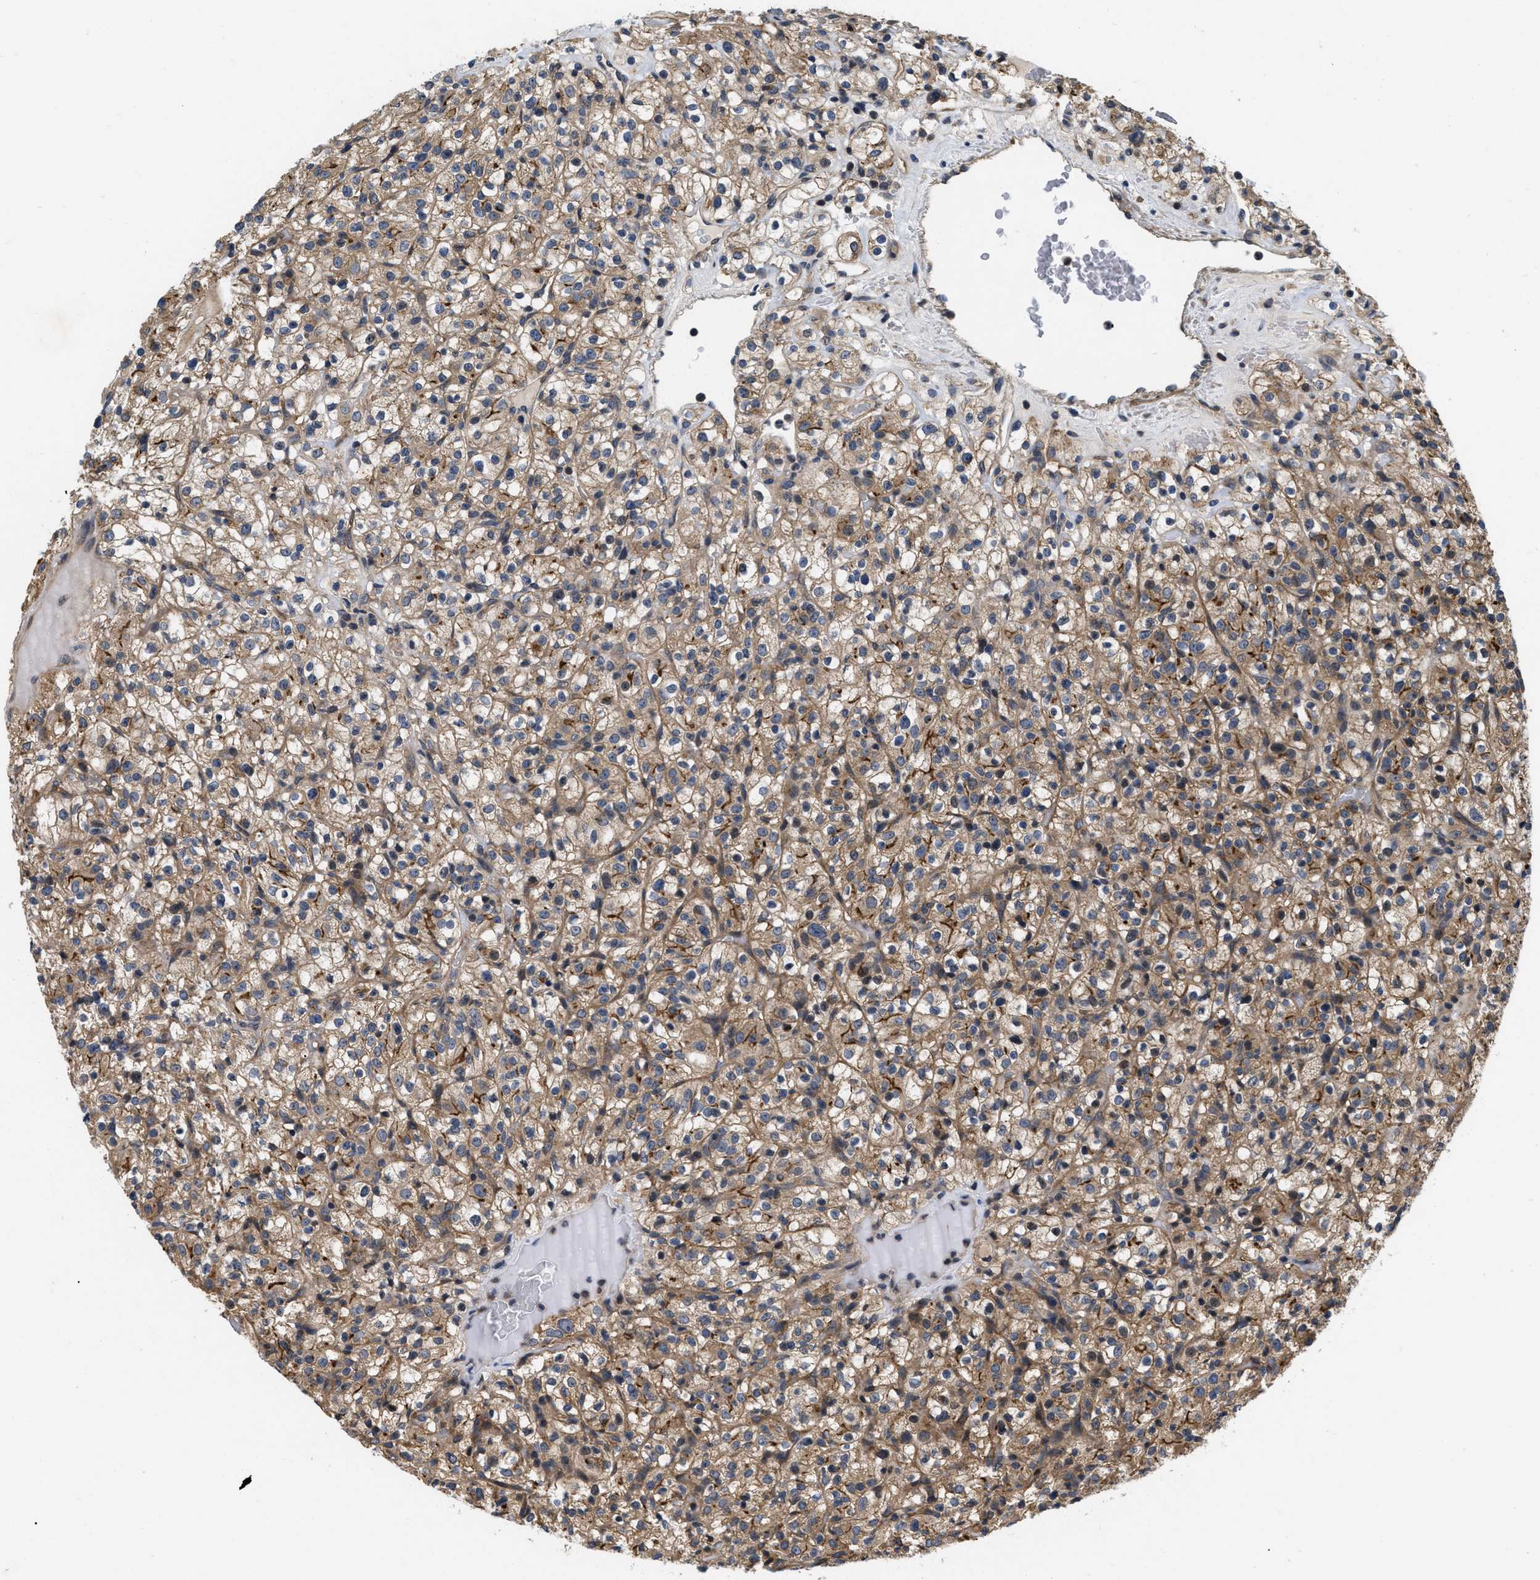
{"staining": {"intensity": "moderate", "quantity": ">75%", "location": "cytoplasmic/membranous"}, "tissue": "renal cancer", "cell_type": "Tumor cells", "image_type": "cancer", "snomed": [{"axis": "morphology", "description": "Normal tissue, NOS"}, {"axis": "morphology", "description": "Adenocarcinoma, NOS"}, {"axis": "topography", "description": "Kidney"}], "caption": "This photomicrograph reveals immunohistochemistry (IHC) staining of human renal cancer (adenocarcinoma), with medium moderate cytoplasmic/membranous staining in about >75% of tumor cells.", "gene": "HMGCR", "patient": {"sex": "female", "age": 72}}